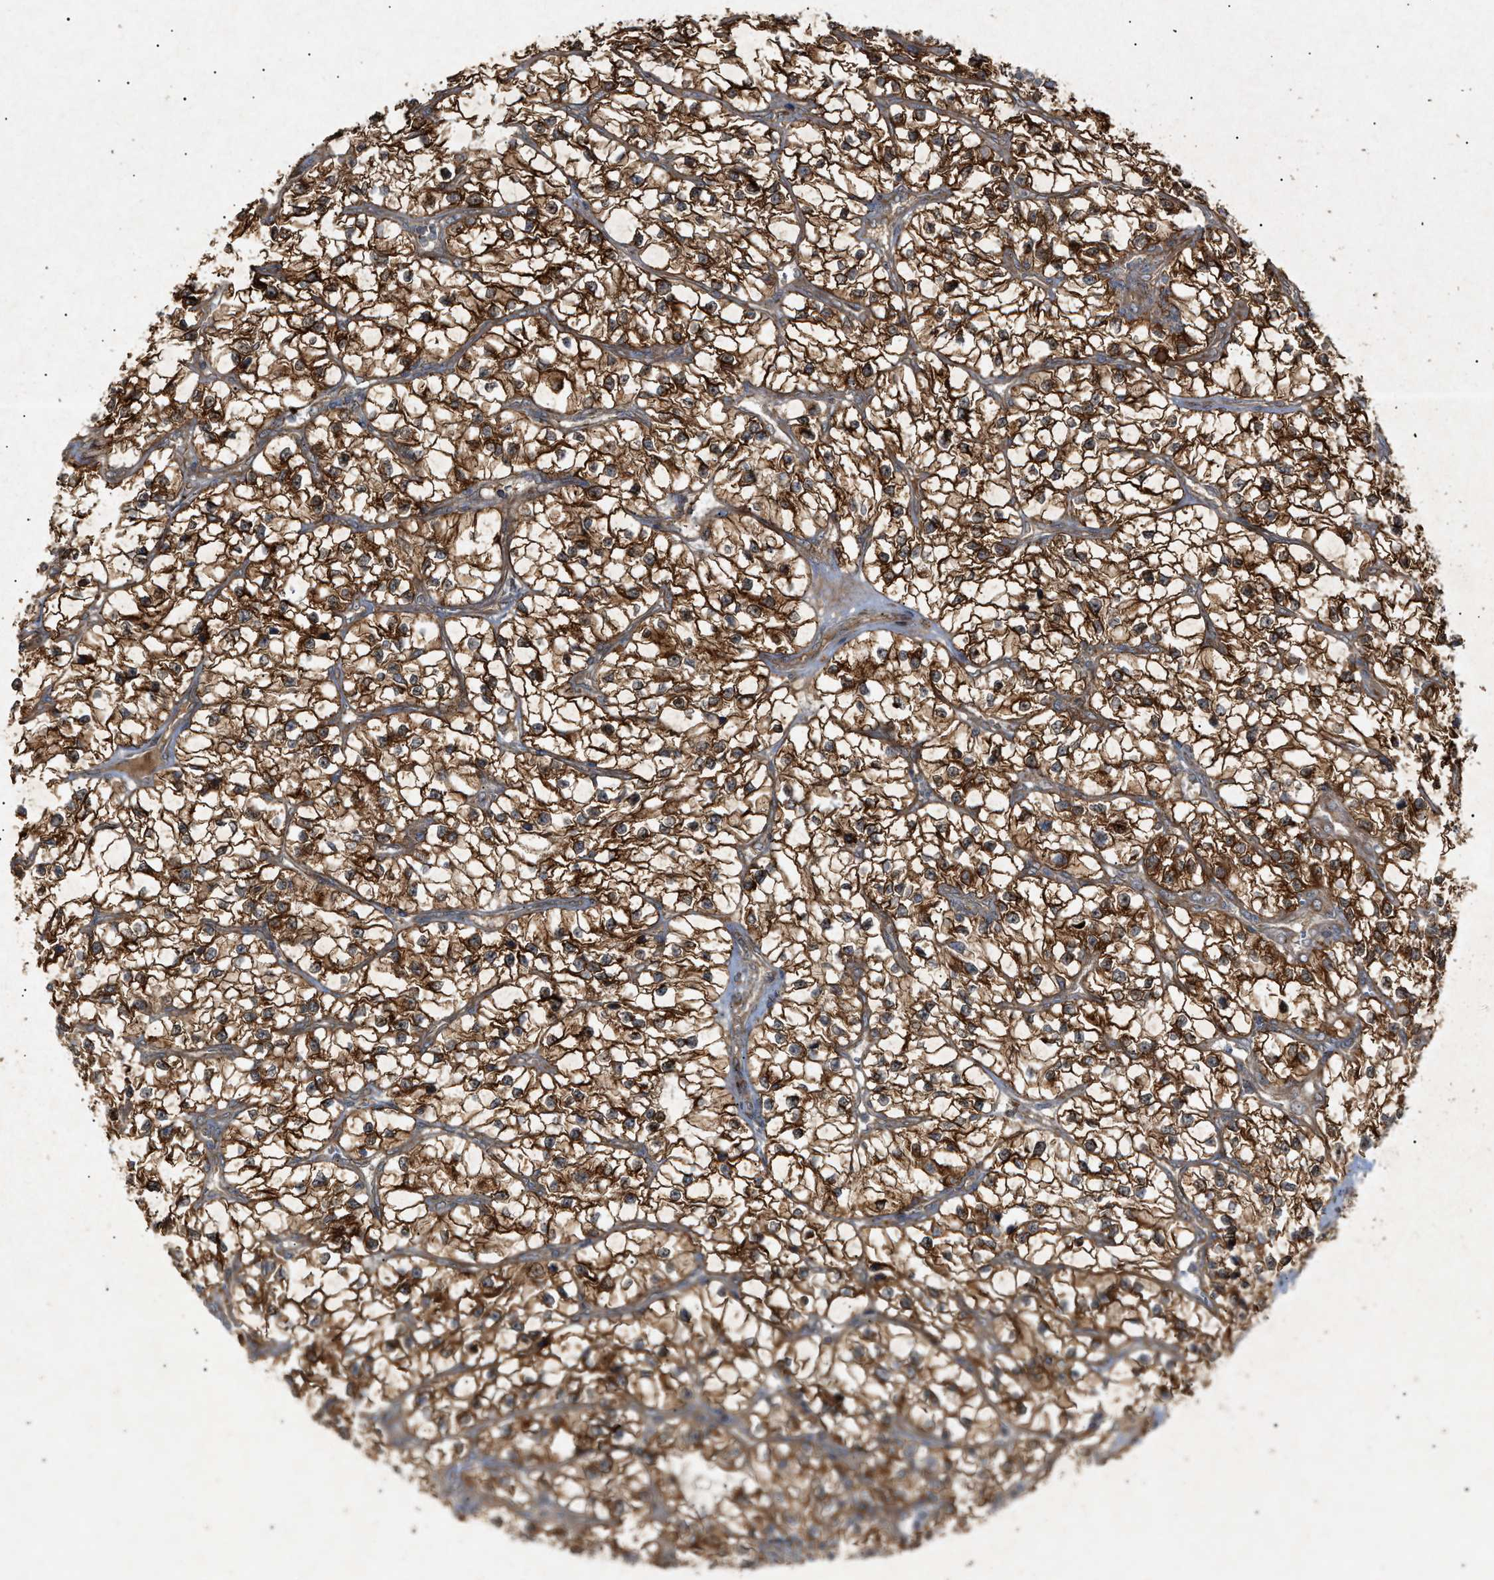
{"staining": {"intensity": "strong", "quantity": ">75%", "location": "cytoplasmic/membranous"}, "tissue": "renal cancer", "cell_type": "Tumor cells", "image_type": "cancer", "snomed": [{"axis": "morphology", "description": "Adenocarcinoma, NOS"}, {"axis": "topography", "description": "Kidney"}], "caption": "A histopathology image of renal cancer (adenocarcinoma) stained for a protein demonstrates strong cytoplasmic/membranous brown staining in tumor cells.", "gene": "MTCH1", "patient": {"sex": "female", "age": 57}}